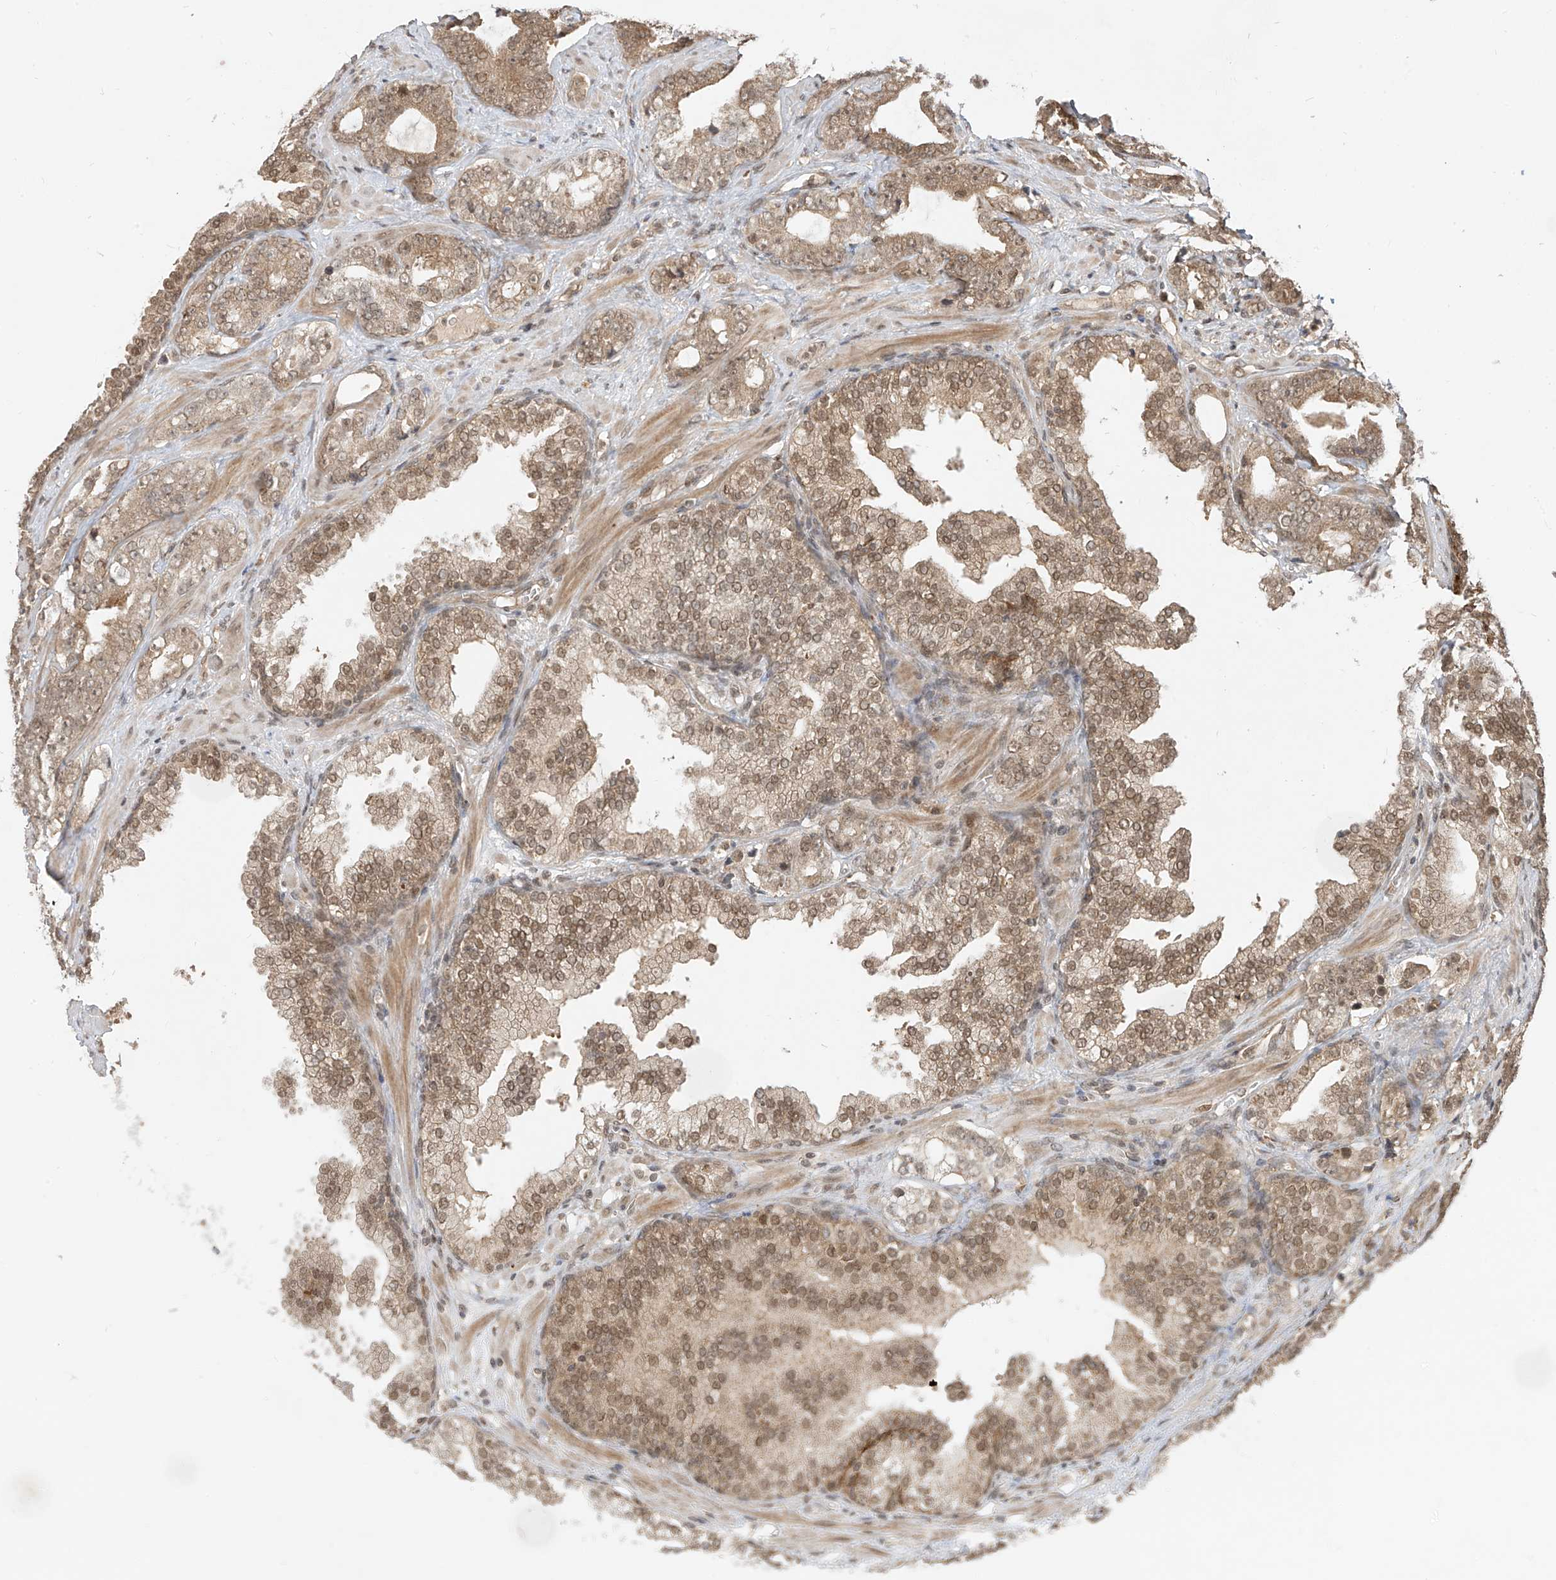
{"staining": {"intensity": "moderate", "quantity": ">75%", "location": "cytoplasmic/membranous,nuclear"}, "tissue": "prostate cancer", "cell_type": "Tumor cells", "image_type": "cancer", "snomed": [{"axis": "morphology", "description": "Adenocarcinoma, High grade"}, {"axis": "topography", "description": "Prostate"}], "caption": "Prostate high-grade adenocarcinoma stained with a brown dye displays moderate cytoplasmic/membranous and nuclear positive positivity in approximately >75% of tumor cells.", "gene": "LCOR", "patient": {"sex": "male", "age": 62}}